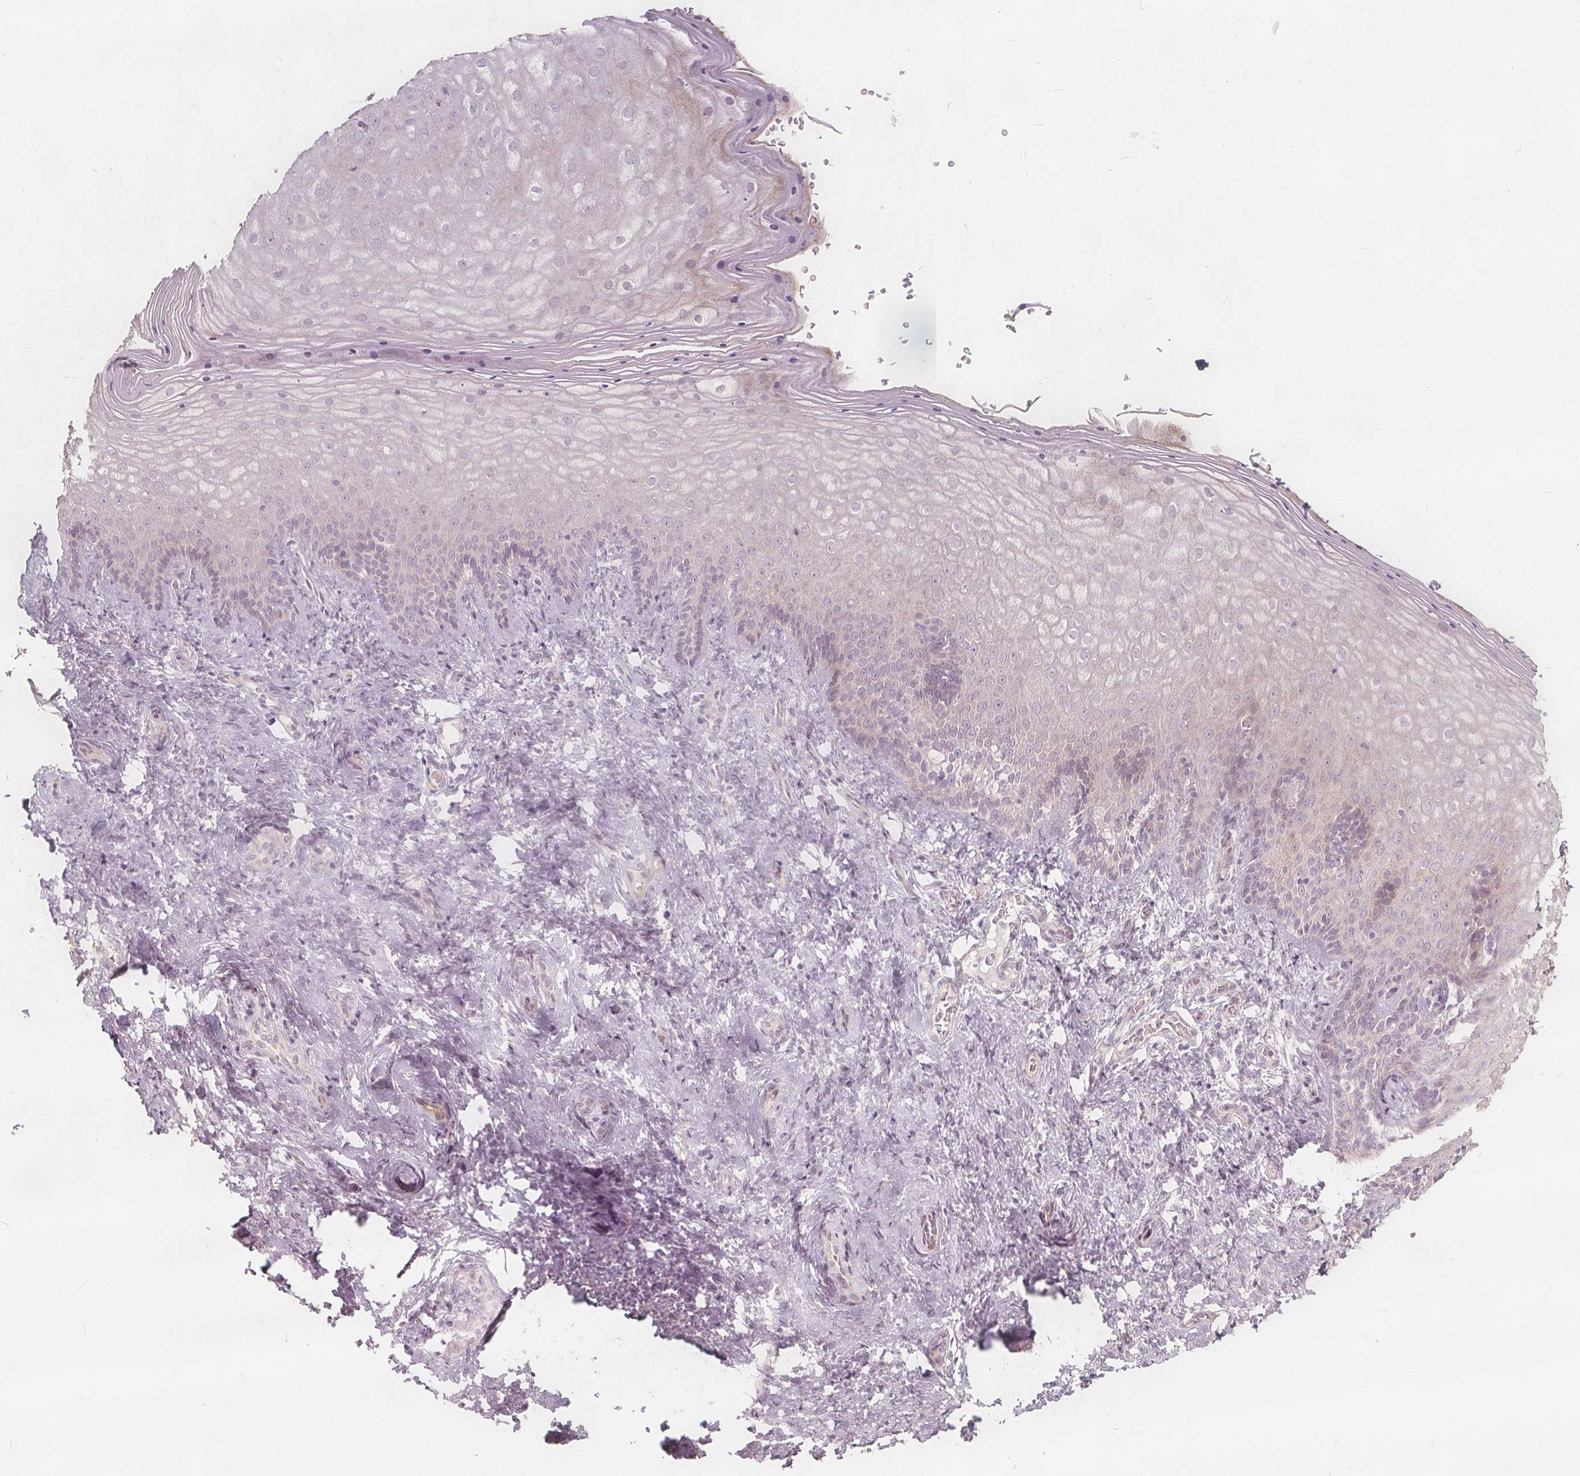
{"staining": {"intensity": "moderate", "quantity": "<25%", "location": "cytoplasmic/membranous"}, "tissue": "vagina", "cell_type": "Squamous epithelial cells", "image_type": "normal", "snomed": [{"axis": "morphology", "description": "Normal tissue, NOS"}, {"axis": "topography", "description": "Vagina"}], "caption": "This histopathology image shows immunohistochemistry staining of benign vagina, with low moderate cytoplasmic/membranous staining in about <25% of squamous epithelial cells.", "gene": "PTPRT", "patient": {"sex": "female", "age": 42}}